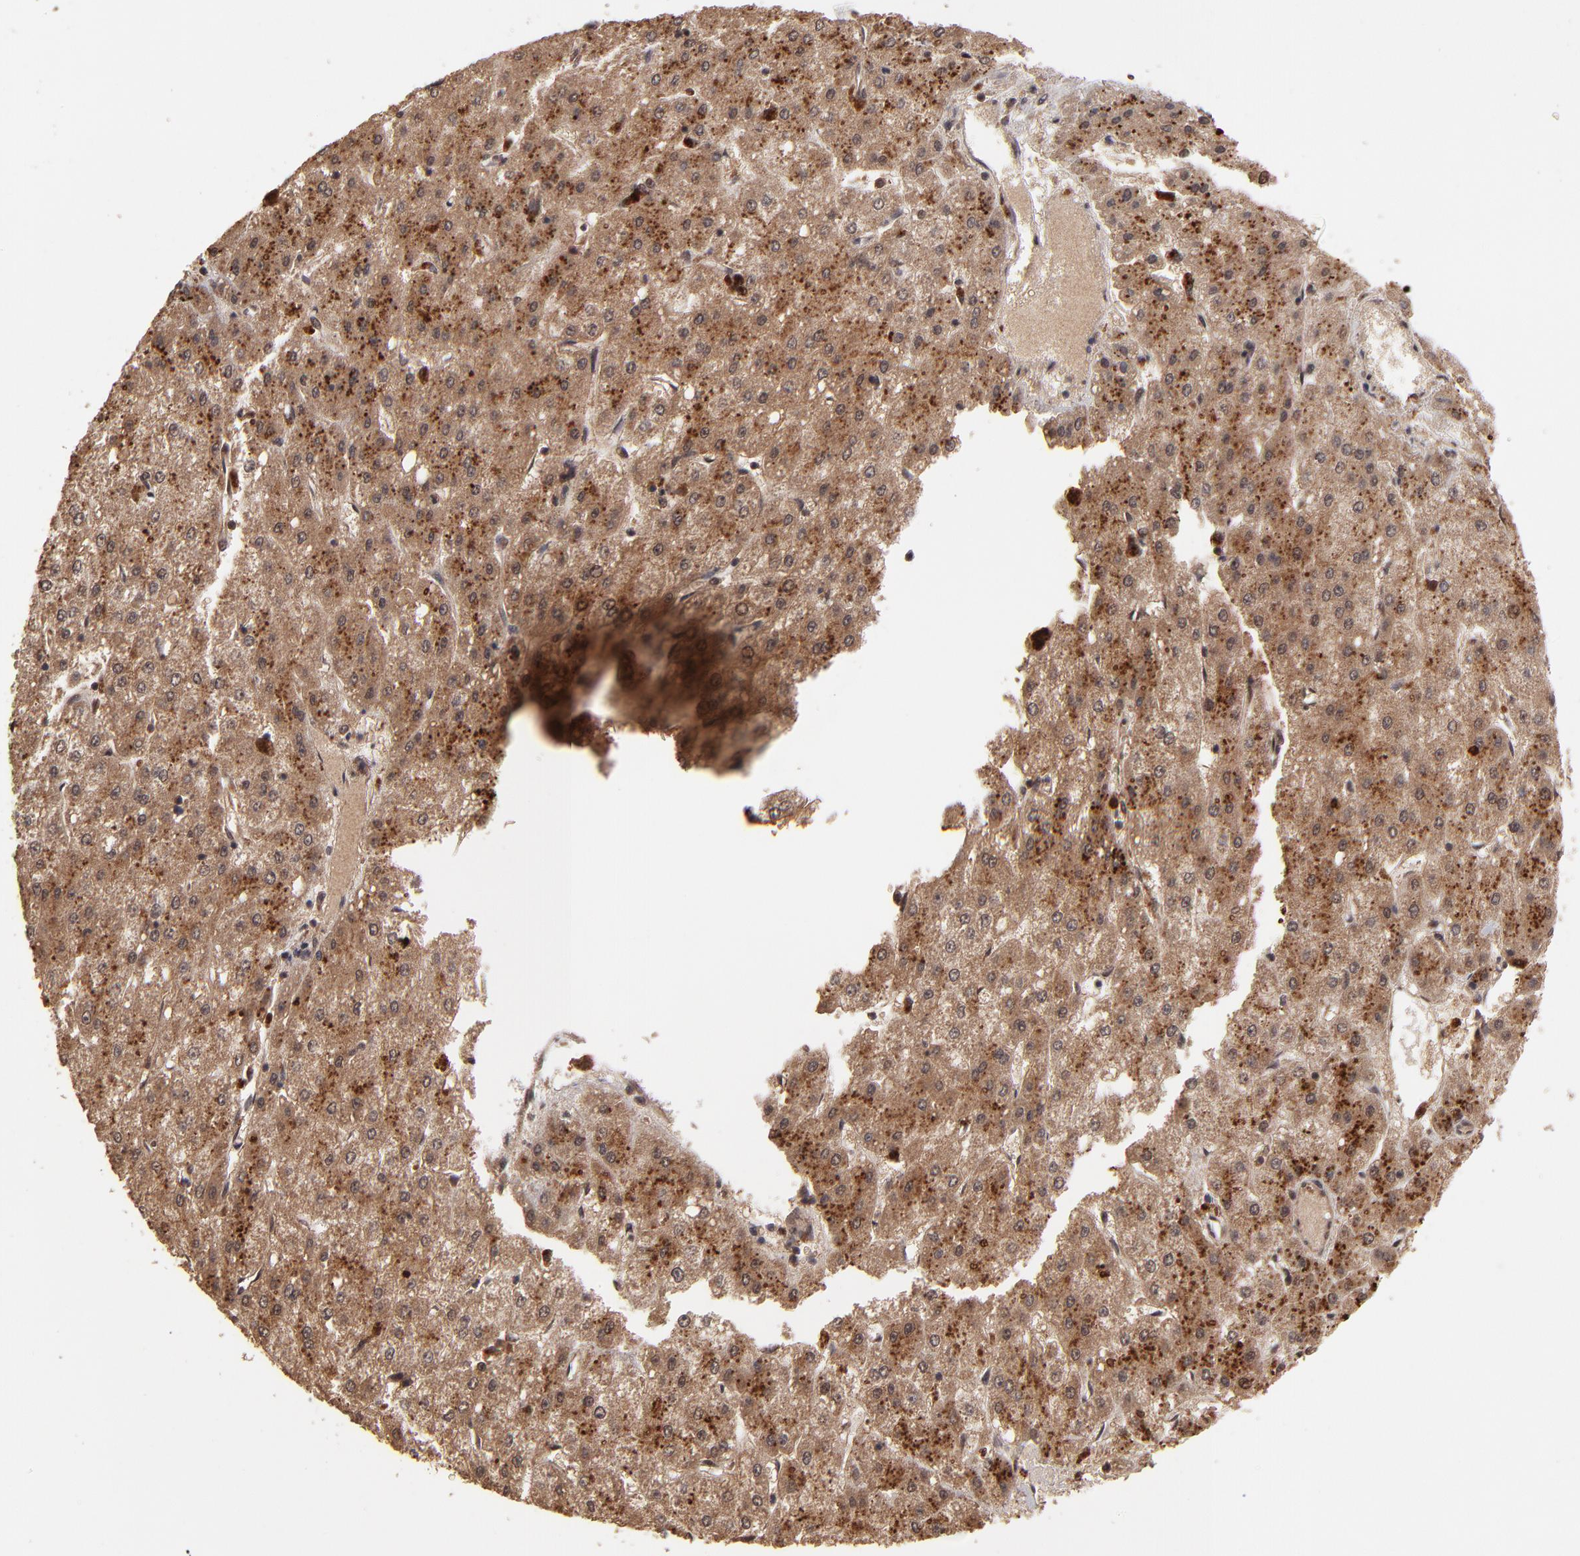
{"staining": {"intensity": "strong", "quantity": ">75%", "location": "cytoplasmic/membranous"}, "tissue": "liver cancer", "cell_type": "Tumor cells", "image_type": "cancer", "snomed": [{"axis": "morphology", "description": "Carcinoma, Hepatocellular, NOS"}, {"axis": "topography", "description": "Liver"}], "caption": "This is a micrograph of immunohistochemistry staining of liver hepatocellular carcinoma, which shows strong expression in the cytoplasmic/membranous of tumor cells.", "gene": "NFE2L2", "patient": {"sex": "female", "age": 52}}